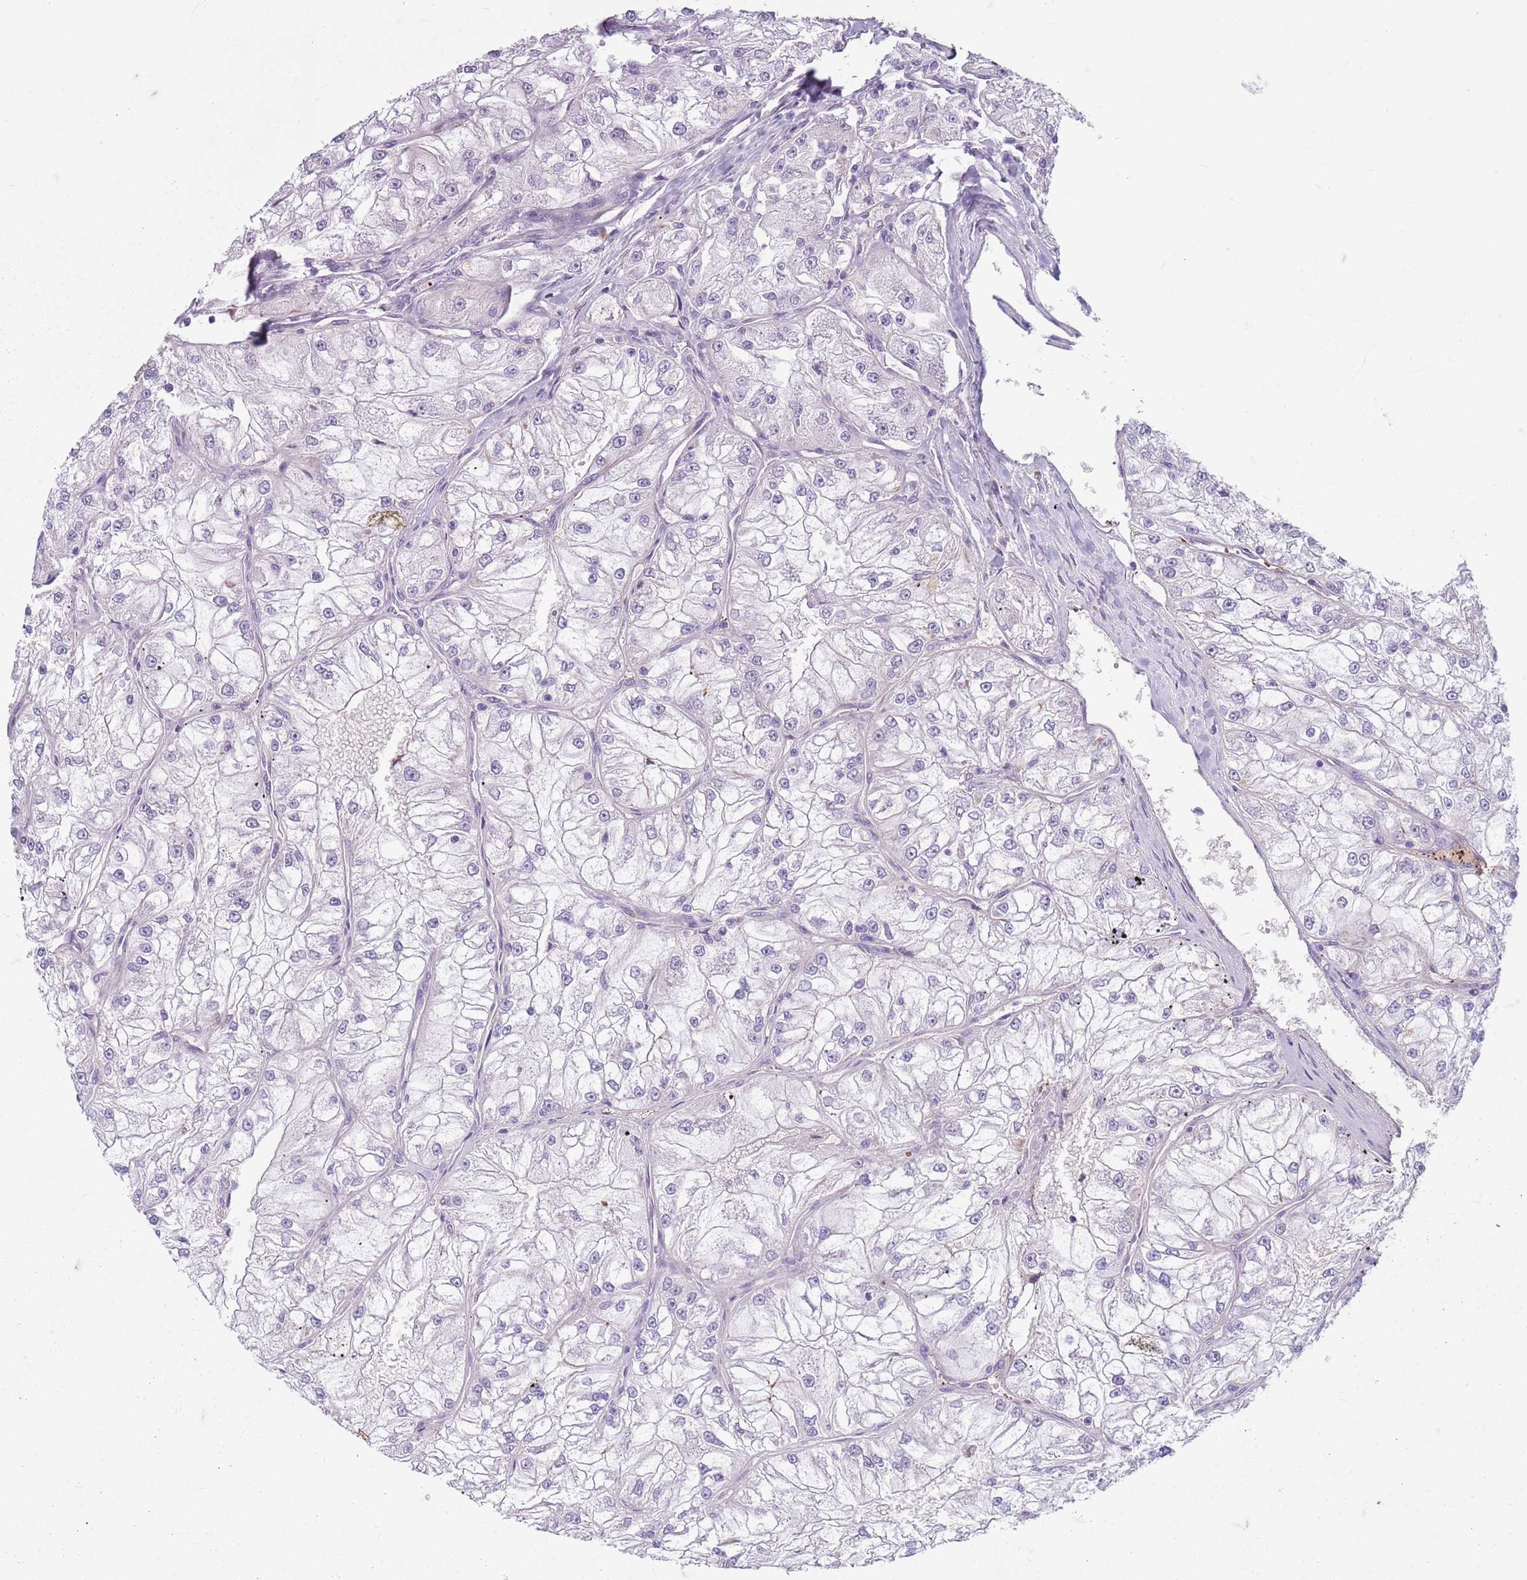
{"staining": {"intensity": "negative", "quantity": "none", "location": "none"}, "tissue": "renal cancer", "cell_type": "Tumor cells", "image_type": "cancer", "snomed": [{"axis": "morphology", "description": "Adenocarcinoma, NOS"}, {"axis": "topography", "description": "Kidney"}], "caption": "This is an immunohistochemistry (IHC) histopathology image of adenocarcinoma (renal). There is no staining in tumor cells.", "gene": "TAS2R38", "patient": {"sex": "female", "age": 72}}